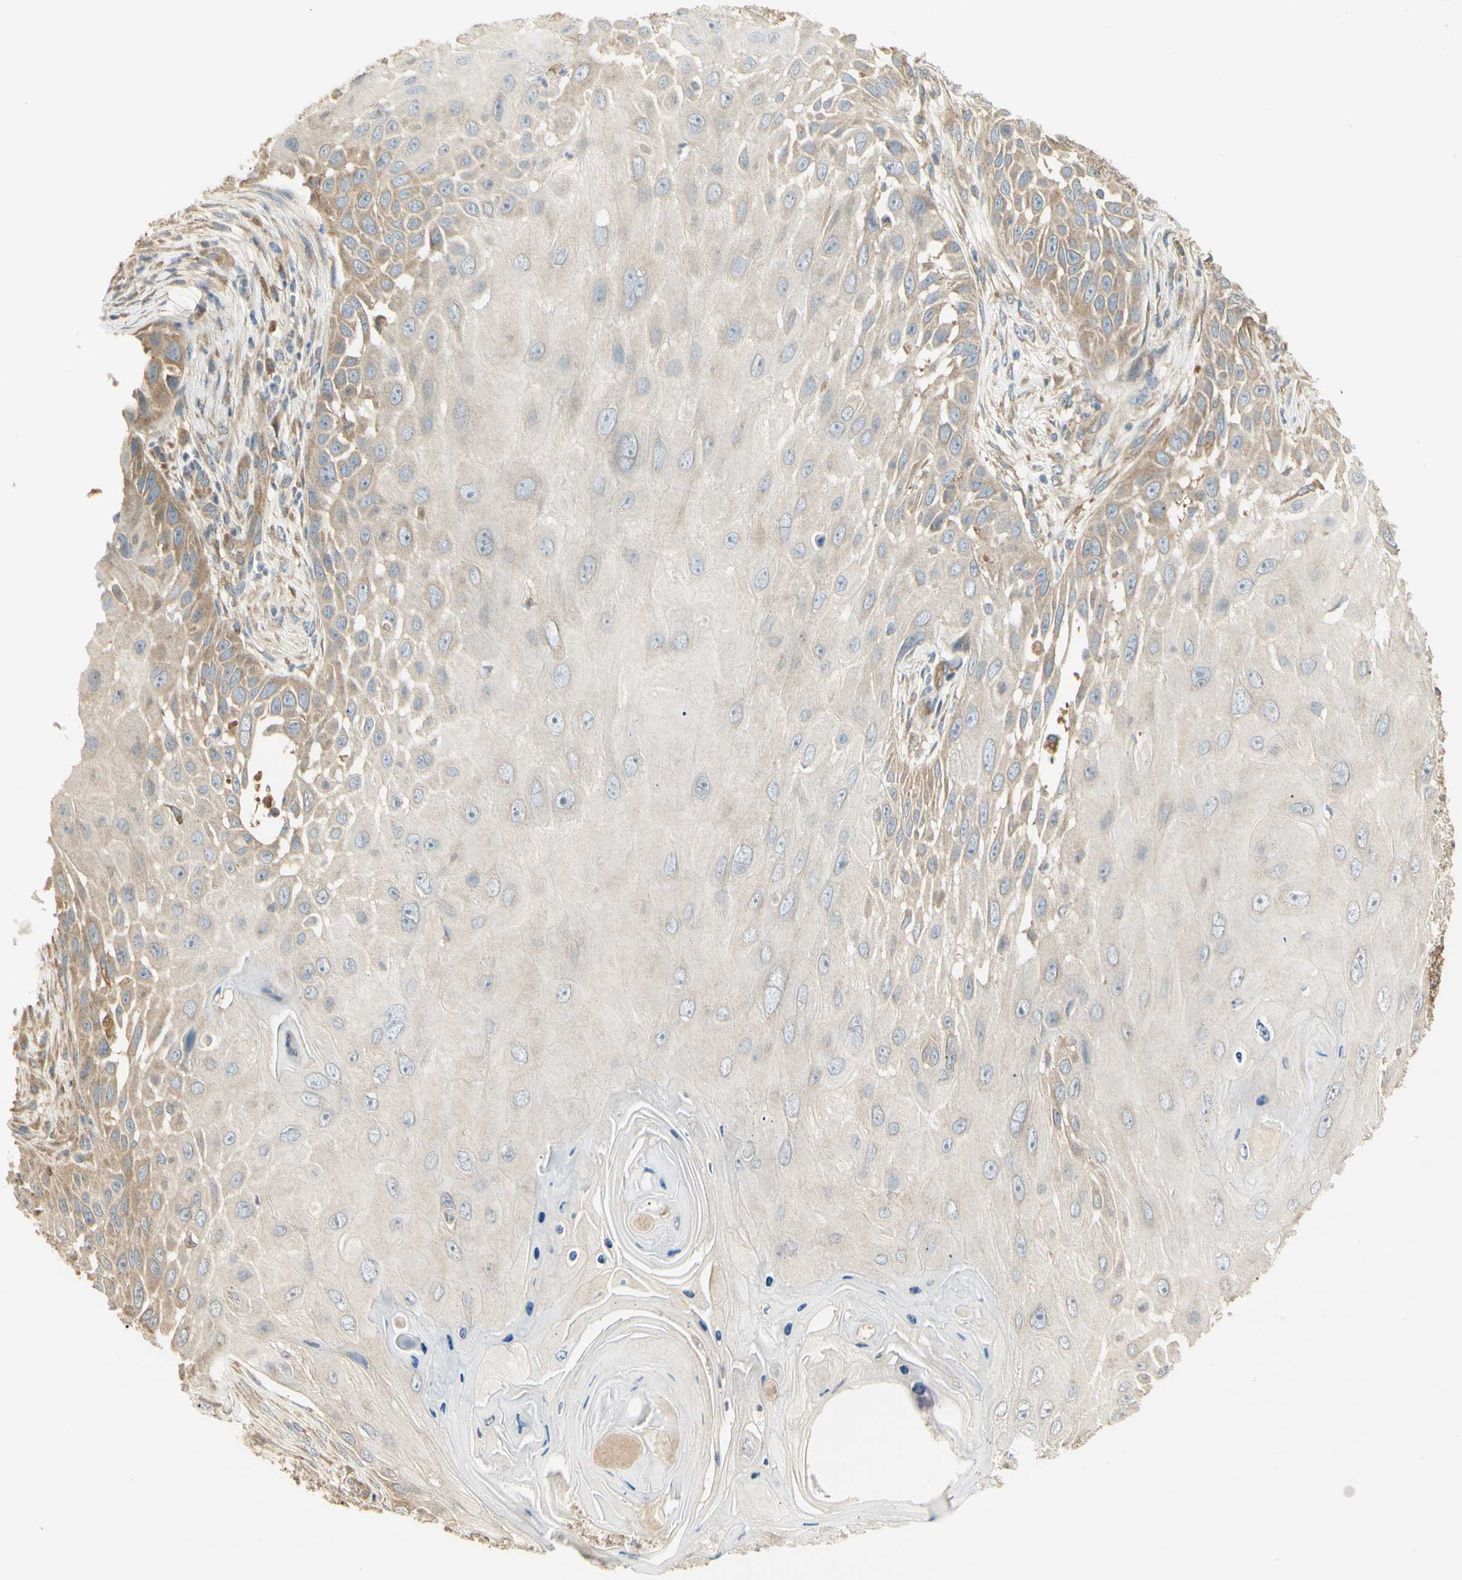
{"staining": {"intensity": "moderate", "quantity": "25%-75%", "location": "cytoplasmic/membranous"}, "tissue": "skin cancer", "cell_type": "Tumor cells", "image_type": "cancer", "snomed": [{"axis": "morphology", "description": "Squamous cell carcinoma, NOS"}, {"axis": "topography", "description": "Skin"}], "caption": "Protein positivity by IHC demonstrates moderate cytoplasmic/membranous staining in about 25%-75% of tumor cells in skin squamous cell carcinoma. (brown staining indicates protein expression, while blue staining denotes nuclei).", "gene": "IRAG1", "patient": {"sex": "female", "age": 44}}